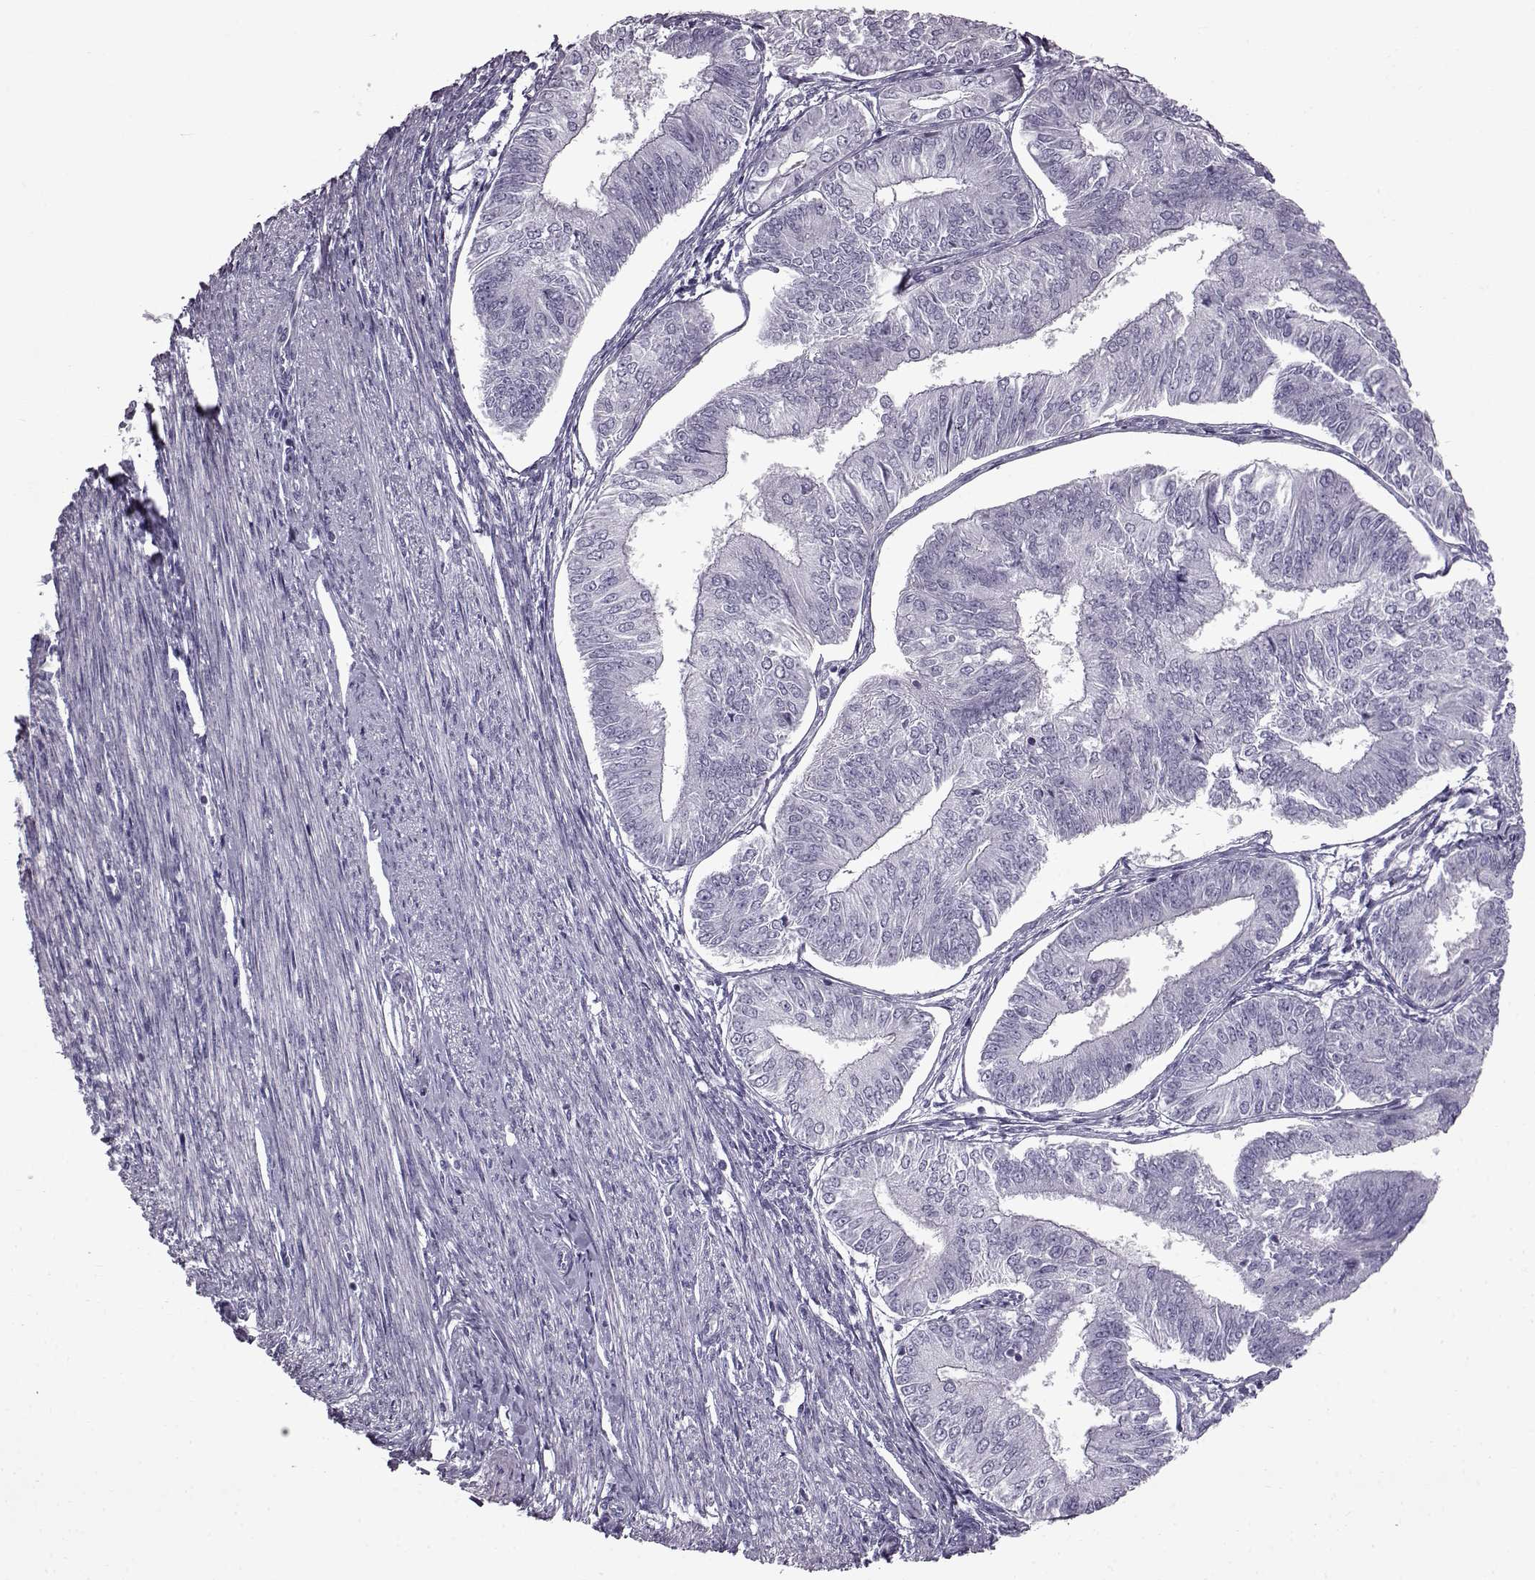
{"staining": {"intensity": "negative", "quantity": "none", "location": "none"}, "tissue": "endometrial cancer", "cell_type": "Tumor cells", "image_type": "cancer", "snomed": [{"axis": "morphology", "description": "Adenocarcinoma, NOS"}, {"axis": "topography", "description": "Endometrium"}], "caption": "Immunohistochemistry (IHC) histopathology image of neoplastic tissue: endometrial cancer stained with DAB (3,3'-diaminobenzidine) displays no significant protein expression in tumor cells.", "gene": "SLC28A2", "patient": {"sex": "female", "age": 58}}